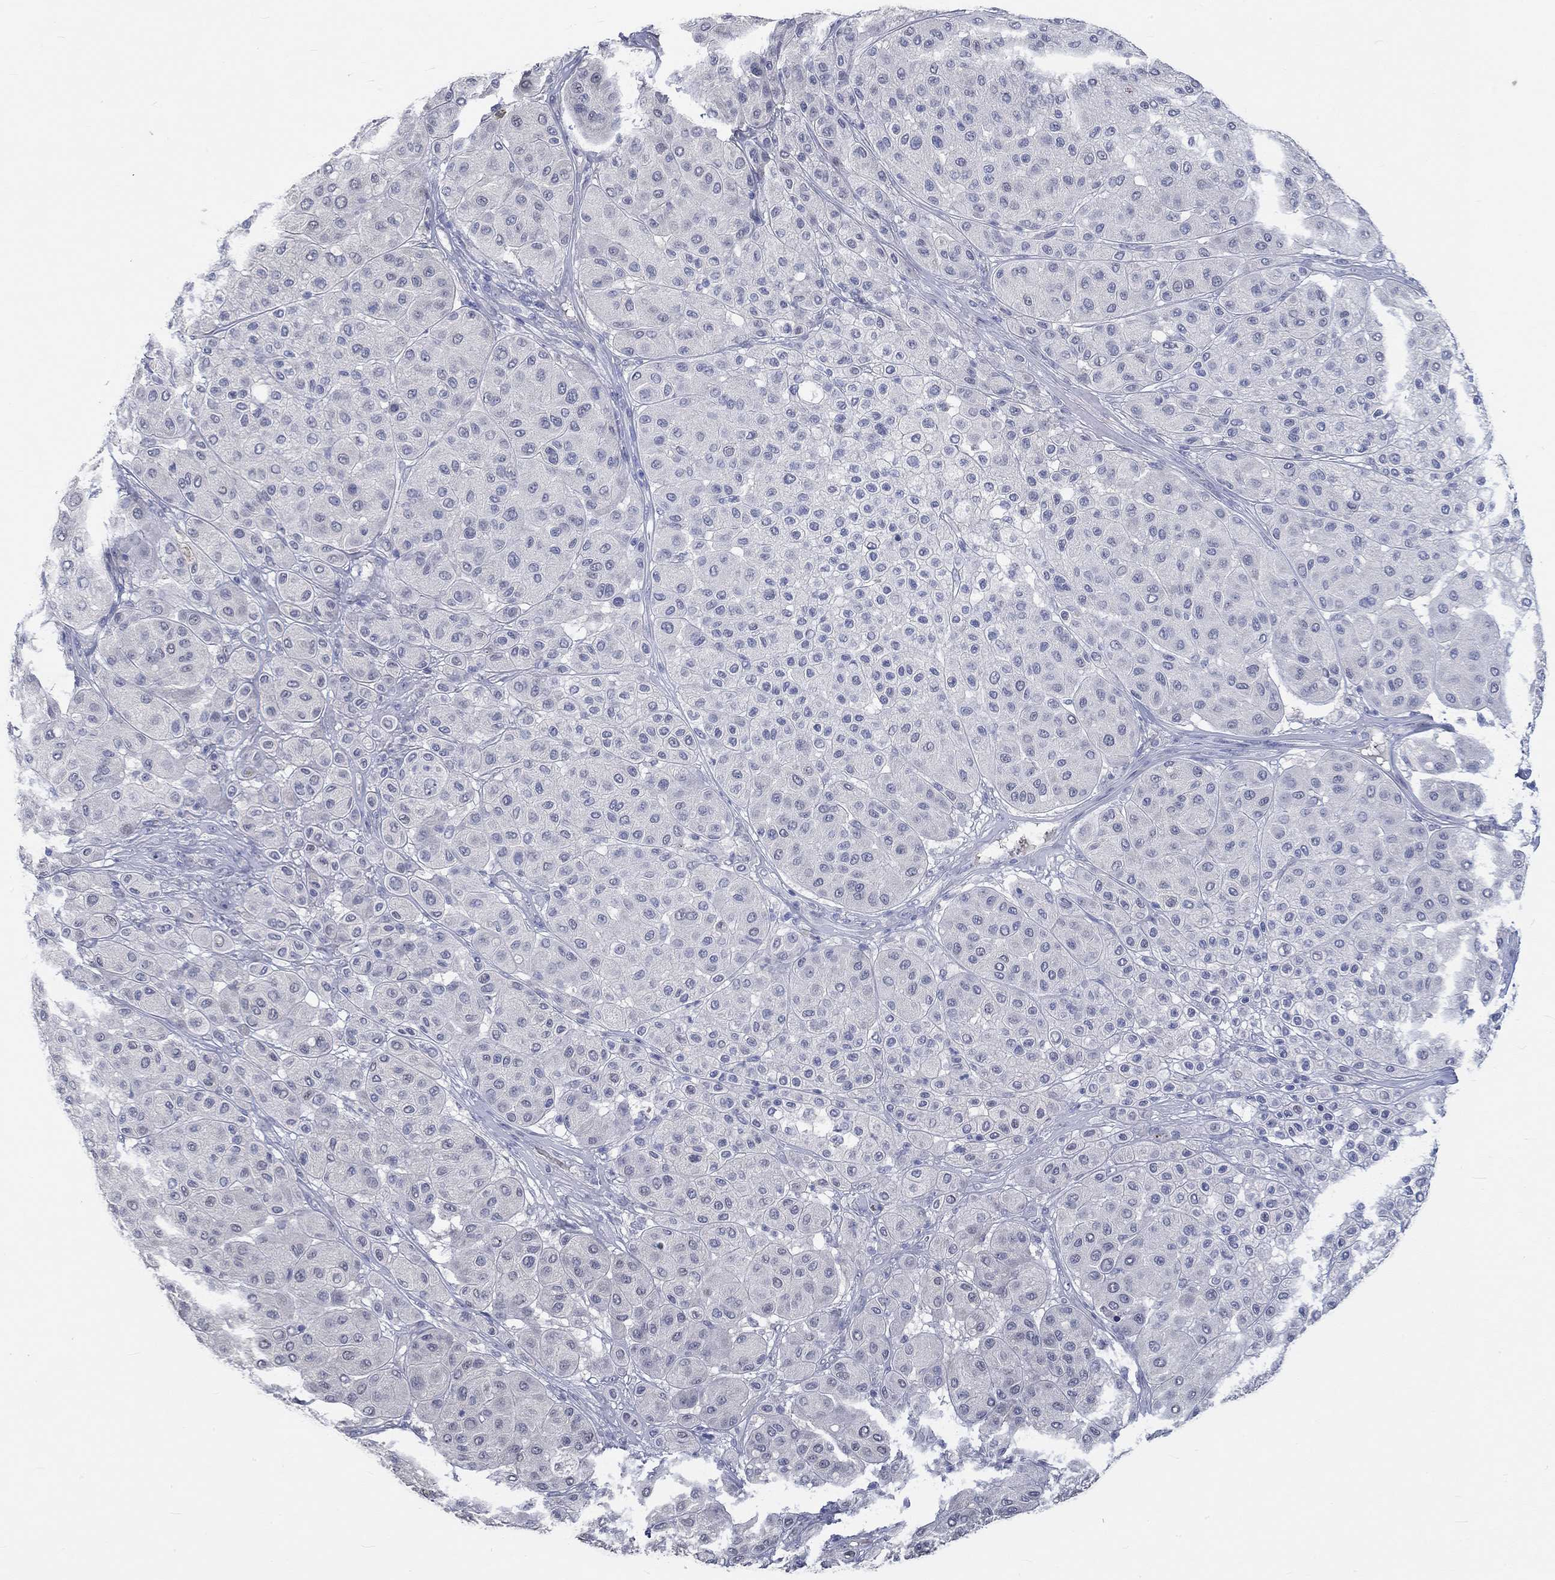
{"staining": {"intensity": "negative", "quantity": "none", "location": "none"}, "tissue": "melanoma", "cell_type": "Tumor cells", "image_type": "cancer", "snomed": [{"axis": "morphology", "description": "Malignant melanoma, Metastatic site"}, {"axis": "topography", "description": "Smooth muscle"}], "caption": "A micrograph of human malignant melanoma (metastatic site) is negative for staining in tumor cells.", "gene": "PNMA5", "patient": {"sex": "male", "age": 41}}